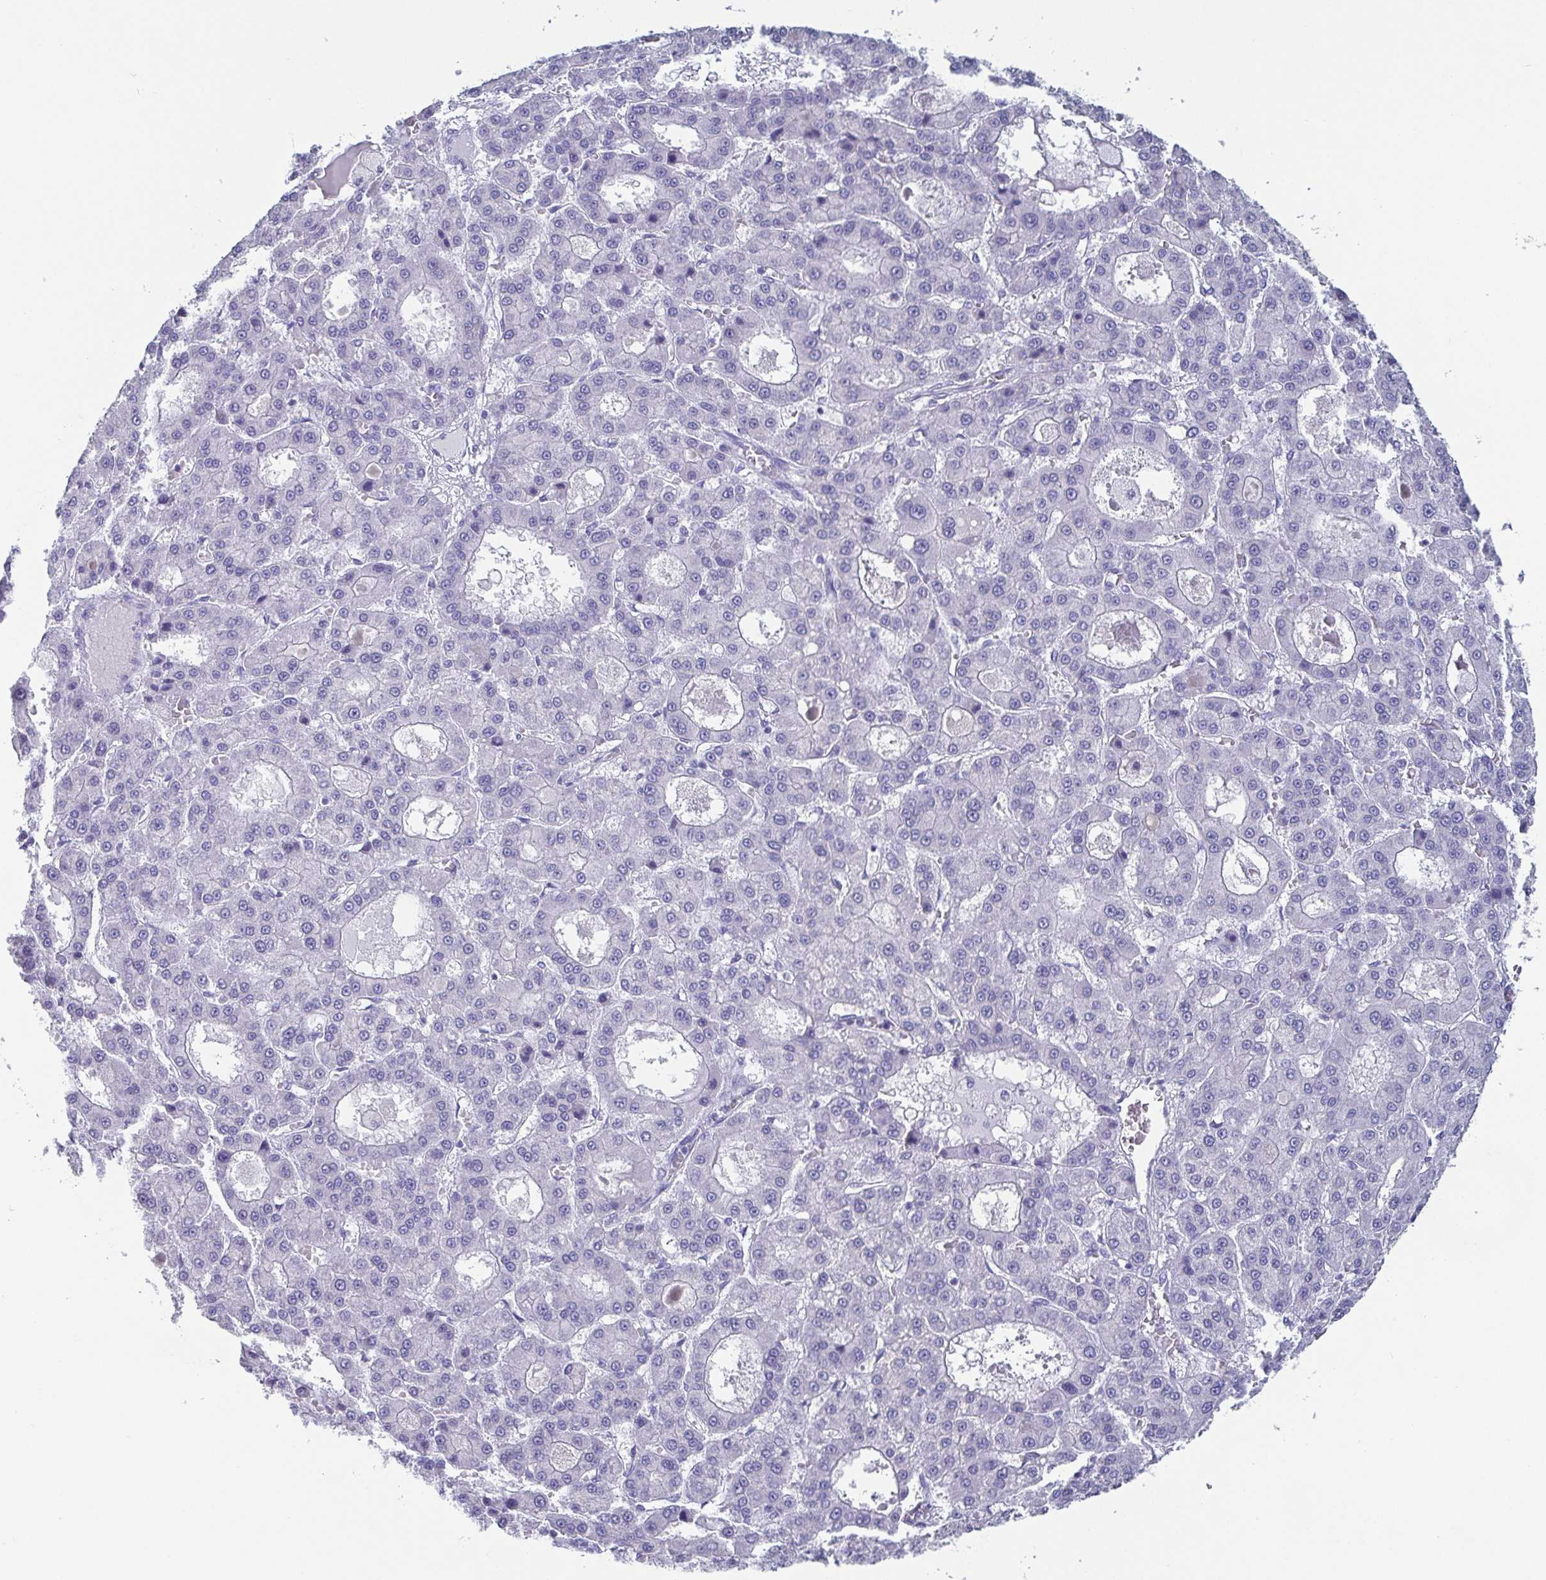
{"staining": {"intensity": "negative", "quantity": "none", "location": "none"}, "tissue": "liver cancer", "cell_type": "Tumor cells", "image_type": "cancer", "snomed": [{"axis": "morphology", "description": "Carcinoma, Hepatocellular, NOS"}, {"axis": "topography", "description": "Liver"}], "caption": "This is an IHC photomicrograph of liver cancer (hepatocellular carcinoma). There is no staining in tumor cells.", "gene": "SCGN", "patient": {"sex": "male", "age": 70}}